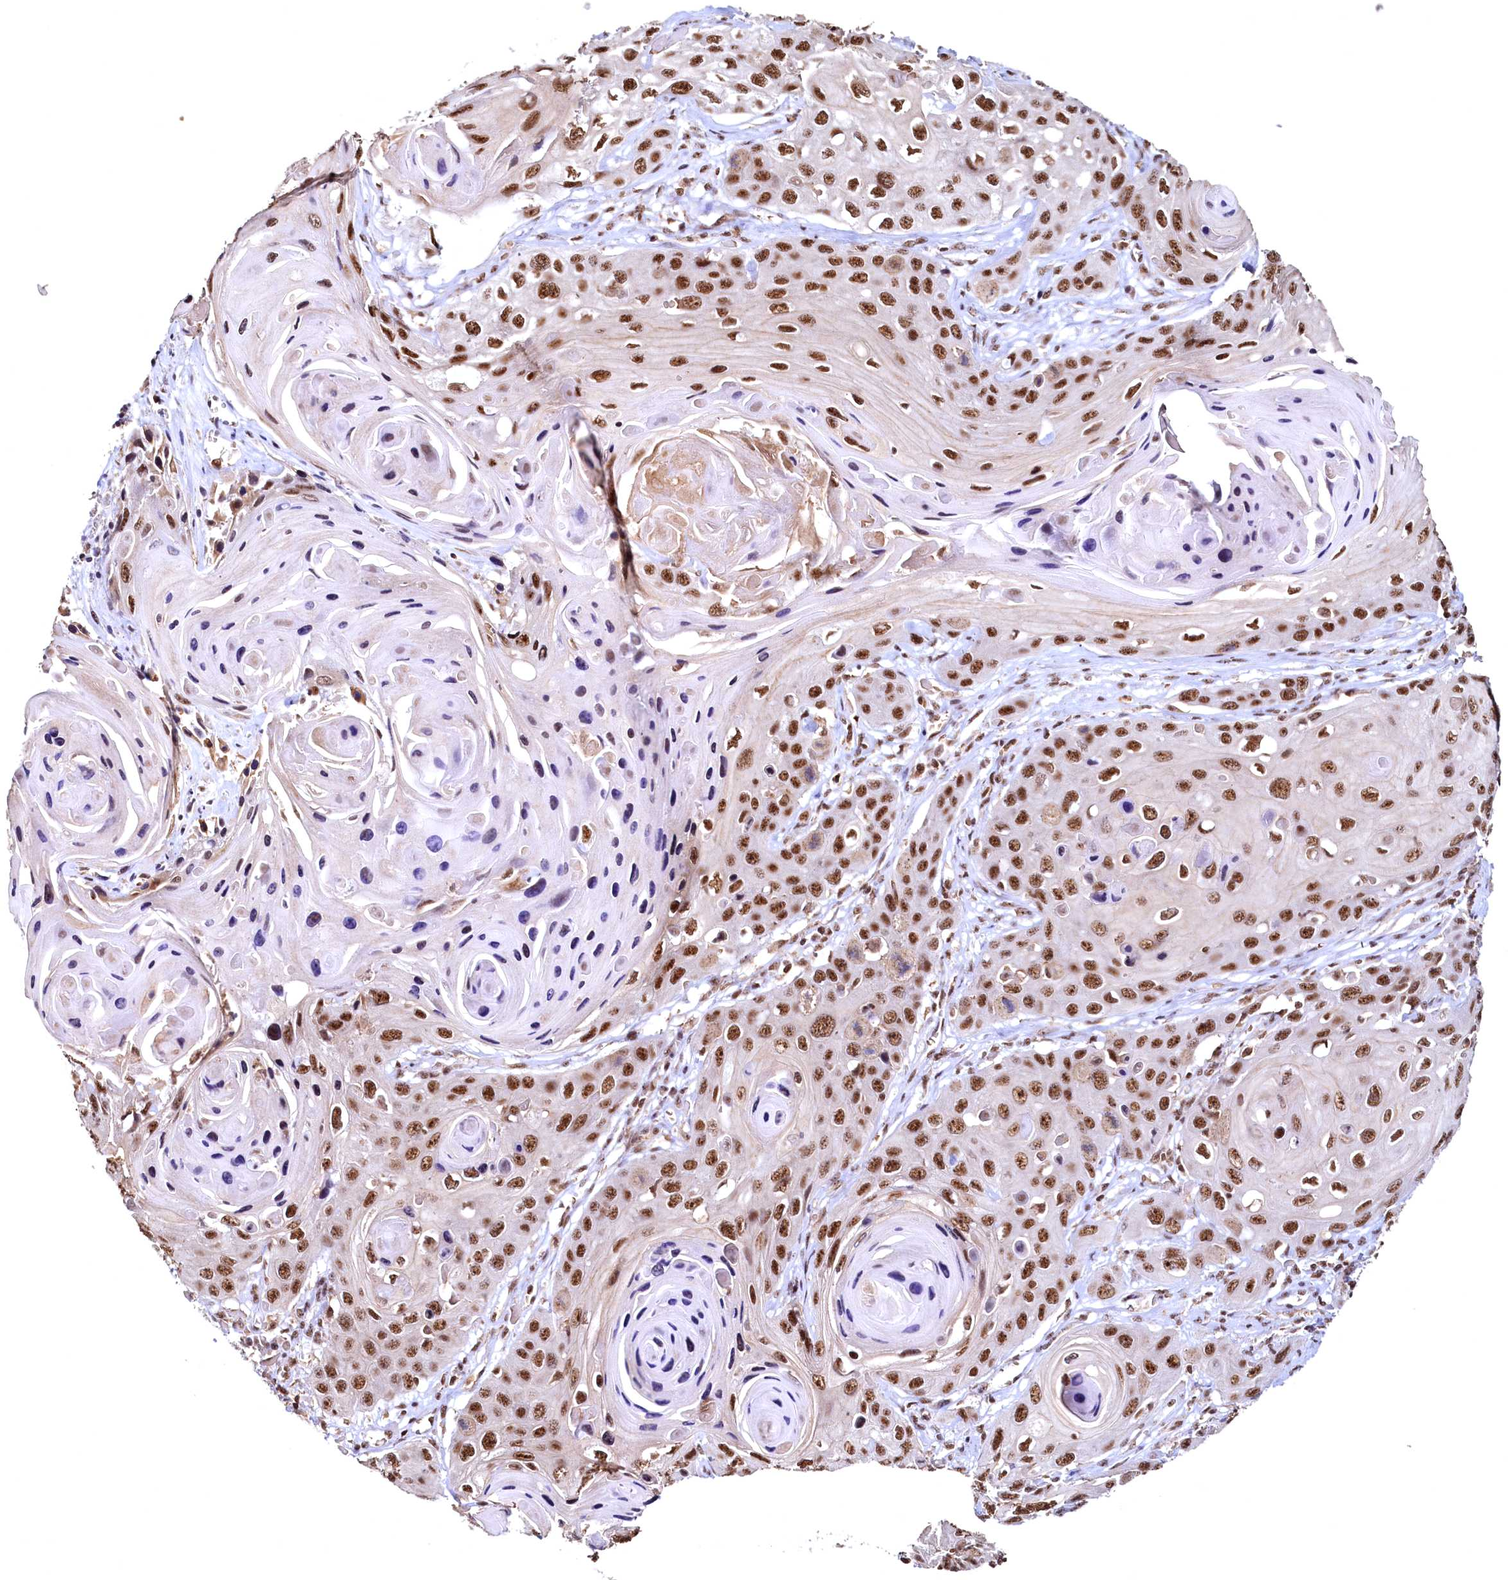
{"staining": {"intensity": "strong", "quantity": ">75%", "location": "nuclear"}, "tissue": "skin cancer", "cell_type": "Tumor cells", "image_type": "cancer", "snomed": [{"axis": "morphology", "description": "Squamous cell carcinoma, NOS"}, {"axis": "topography", "description": "Skin"}], "caption": "Immunohistochemistry (IHC) (DAB) staining of skin cancer (squamous cell carcinoma) displays strong nuclear protein positivity in approximately >75% of tumor cells.", "gene": "RSRC2", "patient": {"sex": "male", "age": 55}}